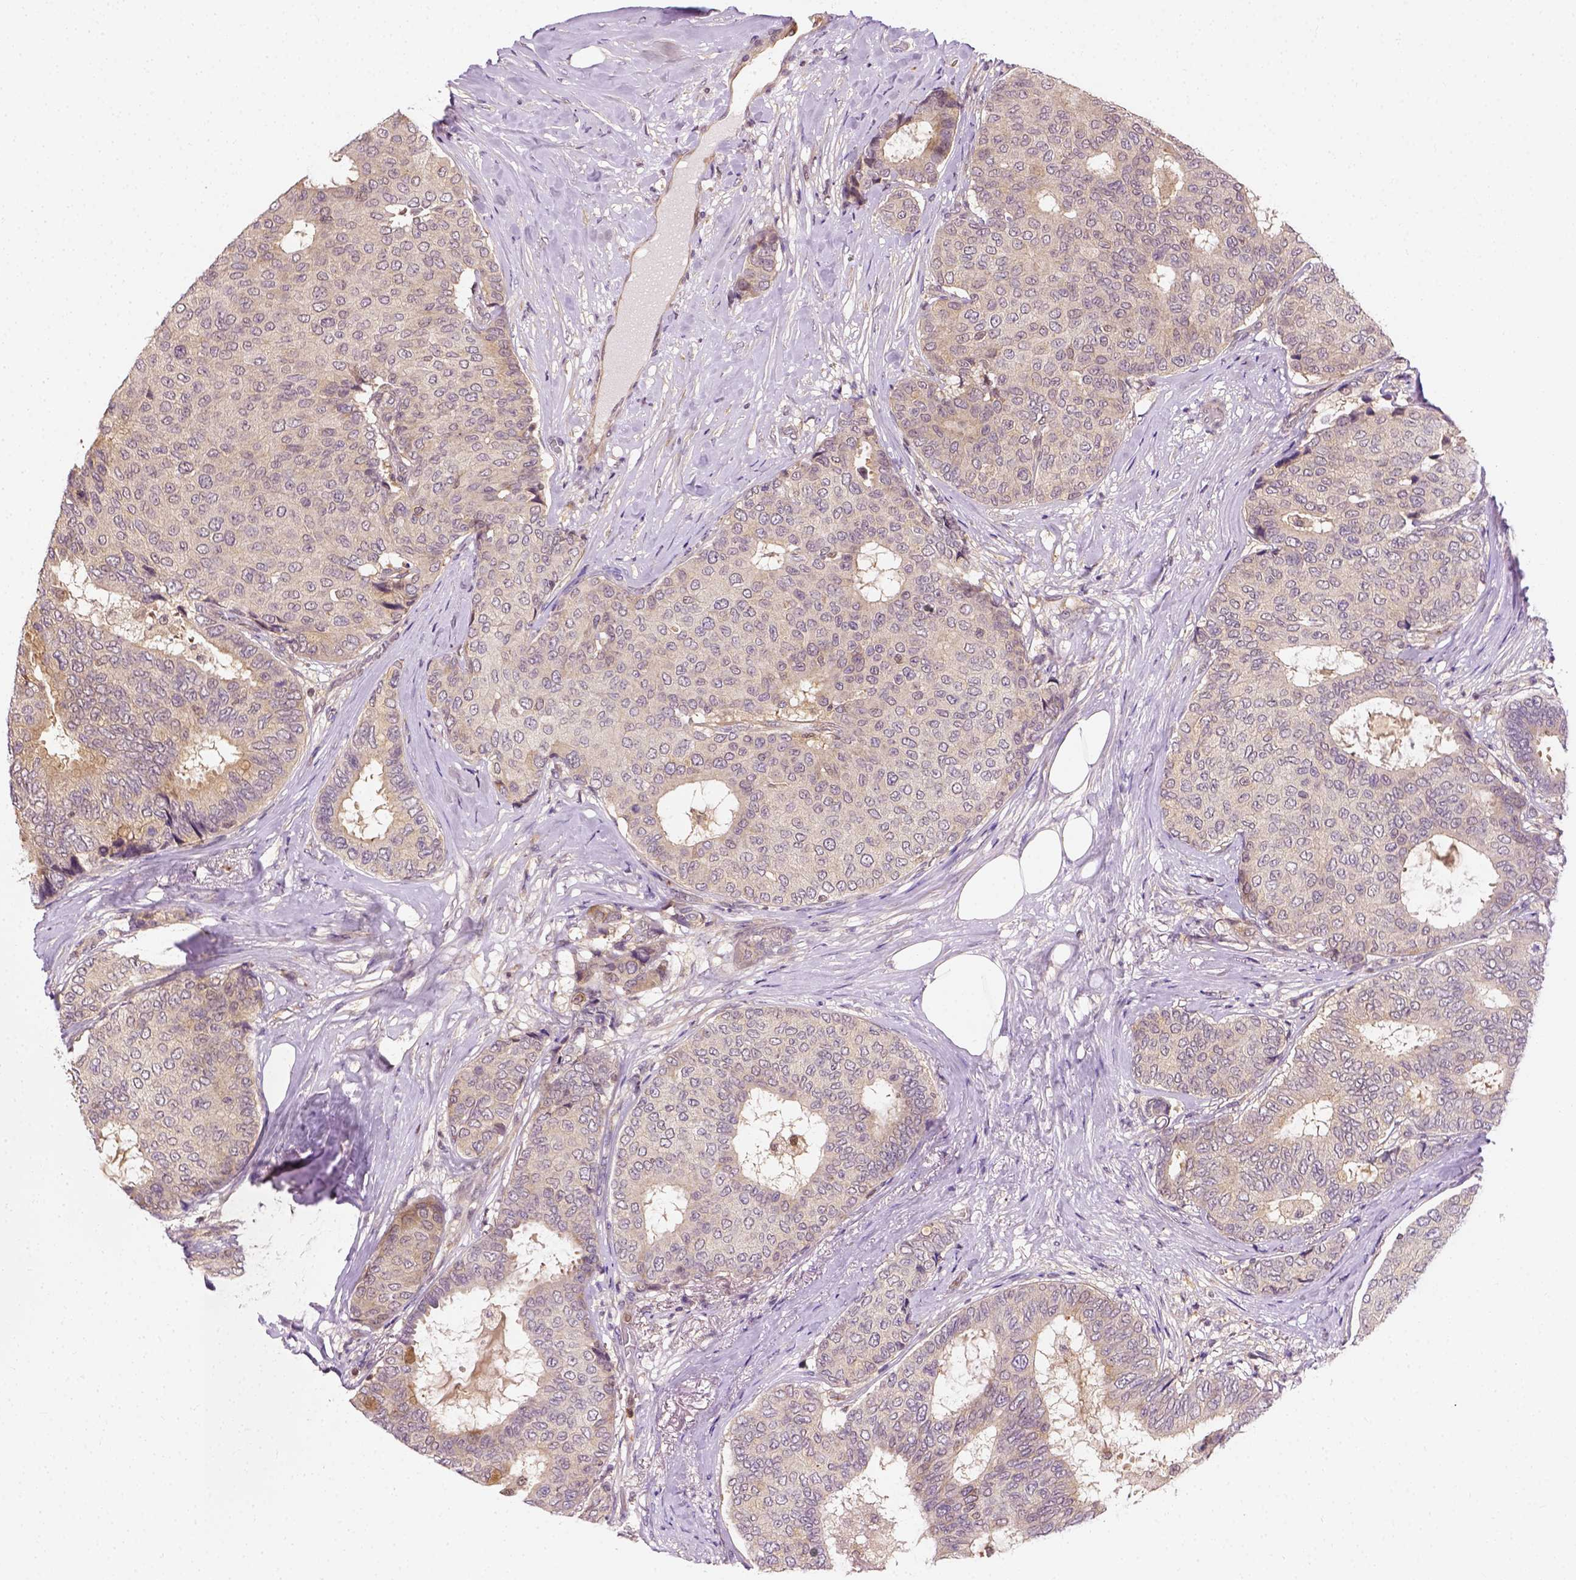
{"staining": {"intensity": "negative", "quantity": "none", "location": "none"}, "tissue": "breast cancer", "cell_type": "Tumor cells", "image_type": "cancer", "snomed": [{"axis": "morphology", "description": "Duct carcinoma"}, {"axis": "topography", "description": "Breast"}], "caption": "Immunohistochemistry of breast cancer (infiltrating ductal carcinoma) demonstrates no positivity in tumor cells.", "gene": "MATK", "patient": {"sex": "female", "age": 75}}